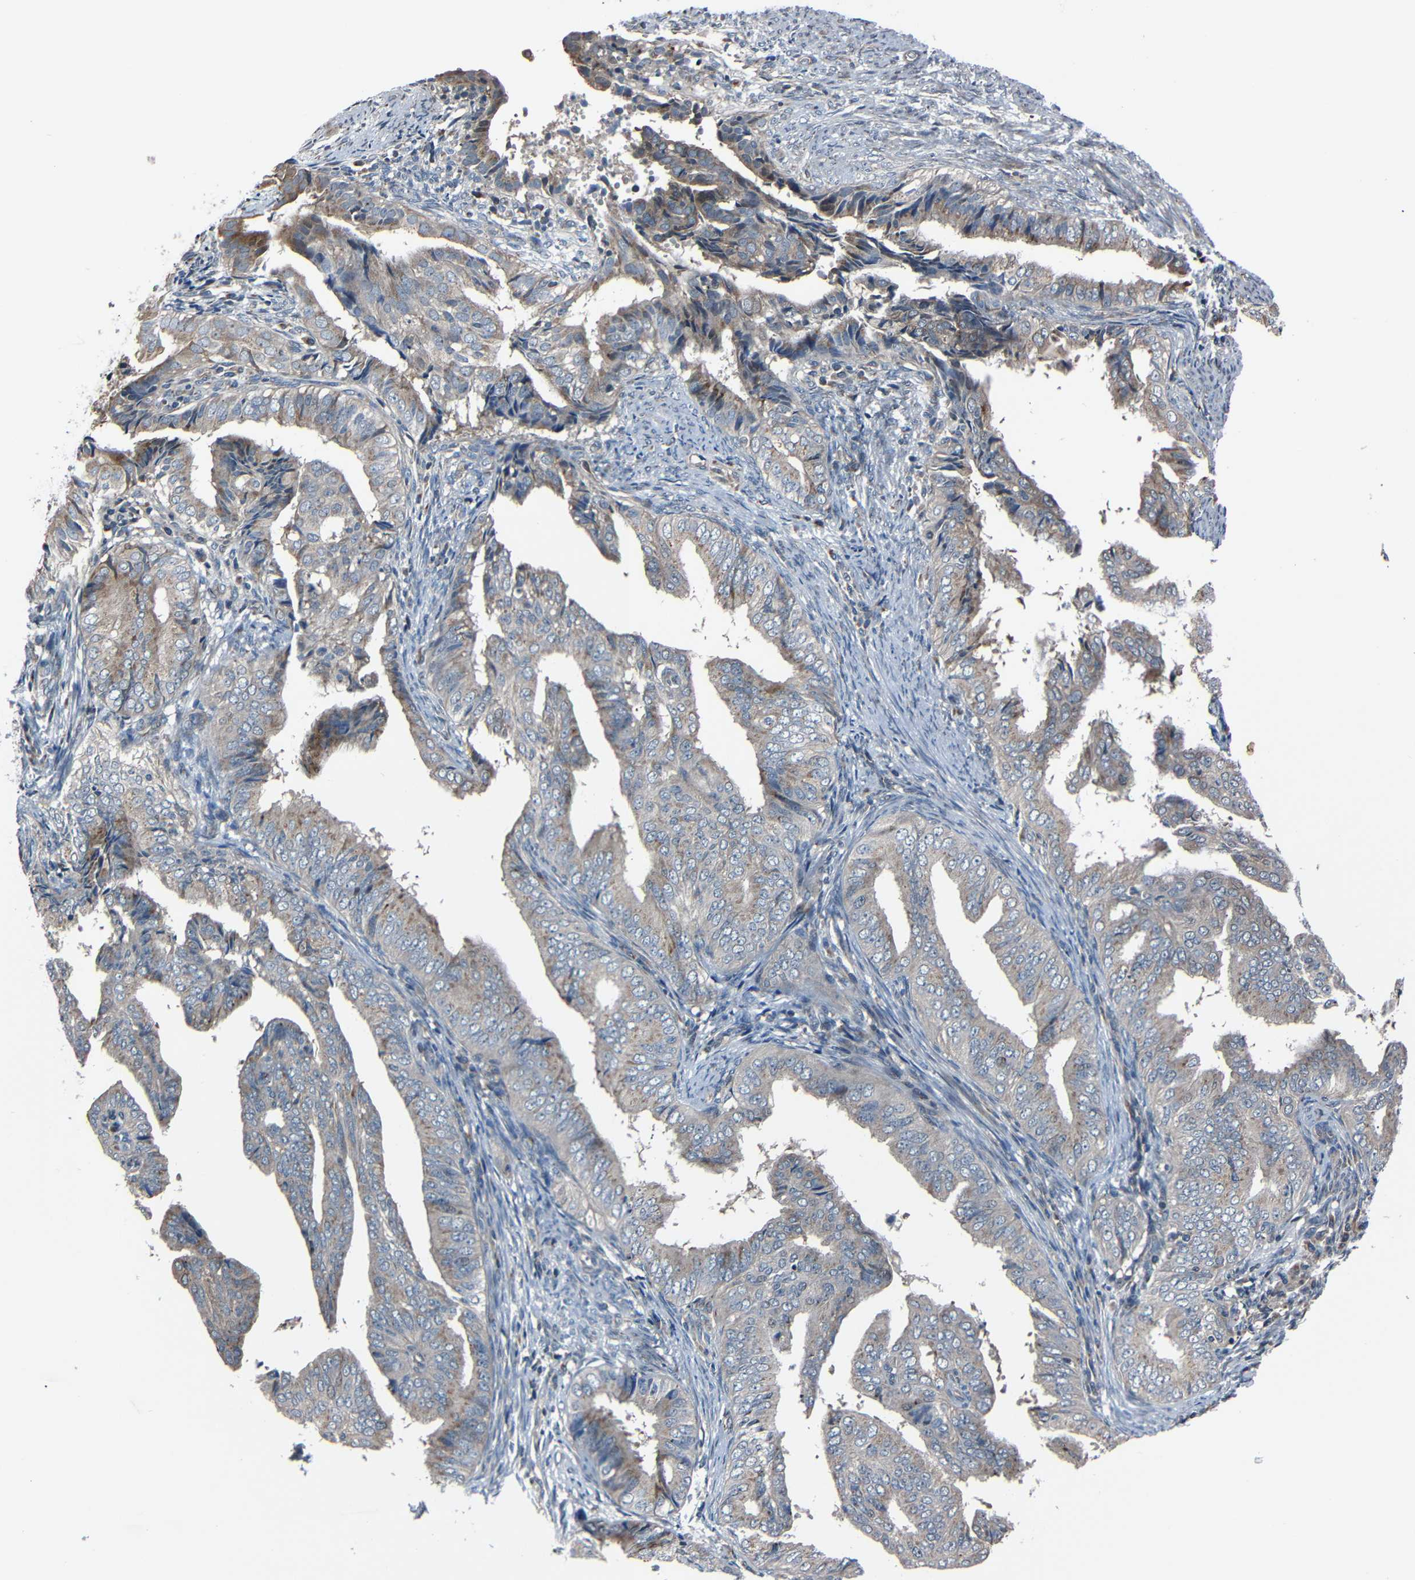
{"staining": {"intensity": "weak", "quantity": ">75%", "location": "cytoplasmic/membranous"}, "tissue": "endometrial cancer", "cell_type": "Tumor cells", "image_type": "cancer", "snomed": [{"axis": "morphology", "description": "Adenocarcinoma, NOS"}, {"axis": "topography", "description": "Endometrium"}], "caption": "Immunohistochemical staining of adenocarcinoma (endometrial) reveals low levels of weak cytoplasmic/membranous staining in about >75% of tumor cells. Using DAB (brown) and hematoxylin (blue) stains, captured at high magnification using brightfield microscopy.", "gene": "AKAP9", "patient": {"sex": "female", "age": 58}}